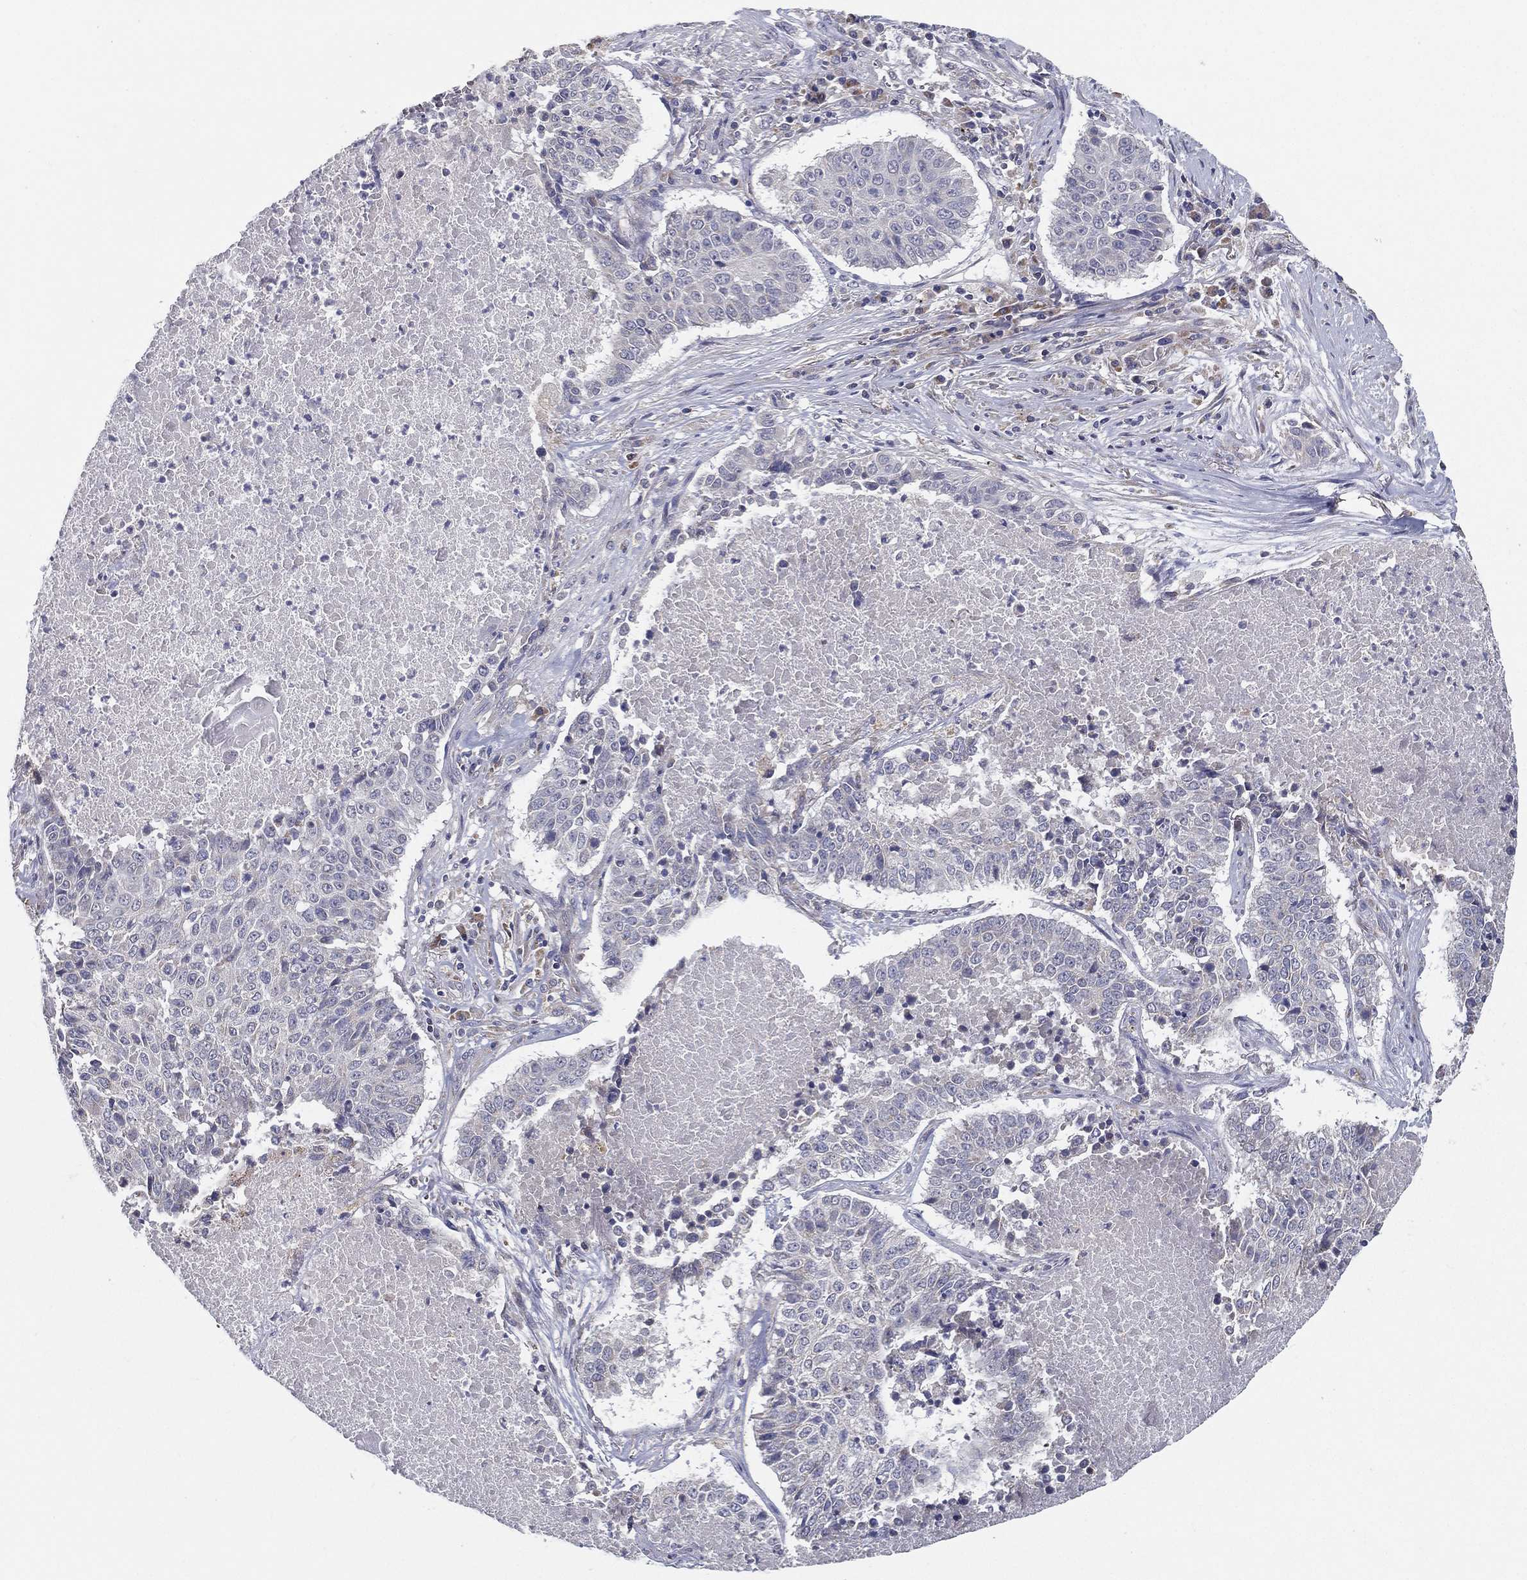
{"staining": {"intensity": "negative", "quantity": "none", "location": "none"}, "tissue": "lung cancer", "cell_type": "Tumor cells", "image_type": "cancer", "snomed": [{"axis": "morphology", "description": "Squamous cell carcinoma, NOS"}, {"axis": "topography", "description": "Lung"}], "caption": "Immunohistochemistry photomicrograph of human lung squamous cell carcinoma stained for a protein (brown), which displays no positivity in tumor cells.", "gene": "PCSK1", "patient": {"sex": "male", "age": 64}}